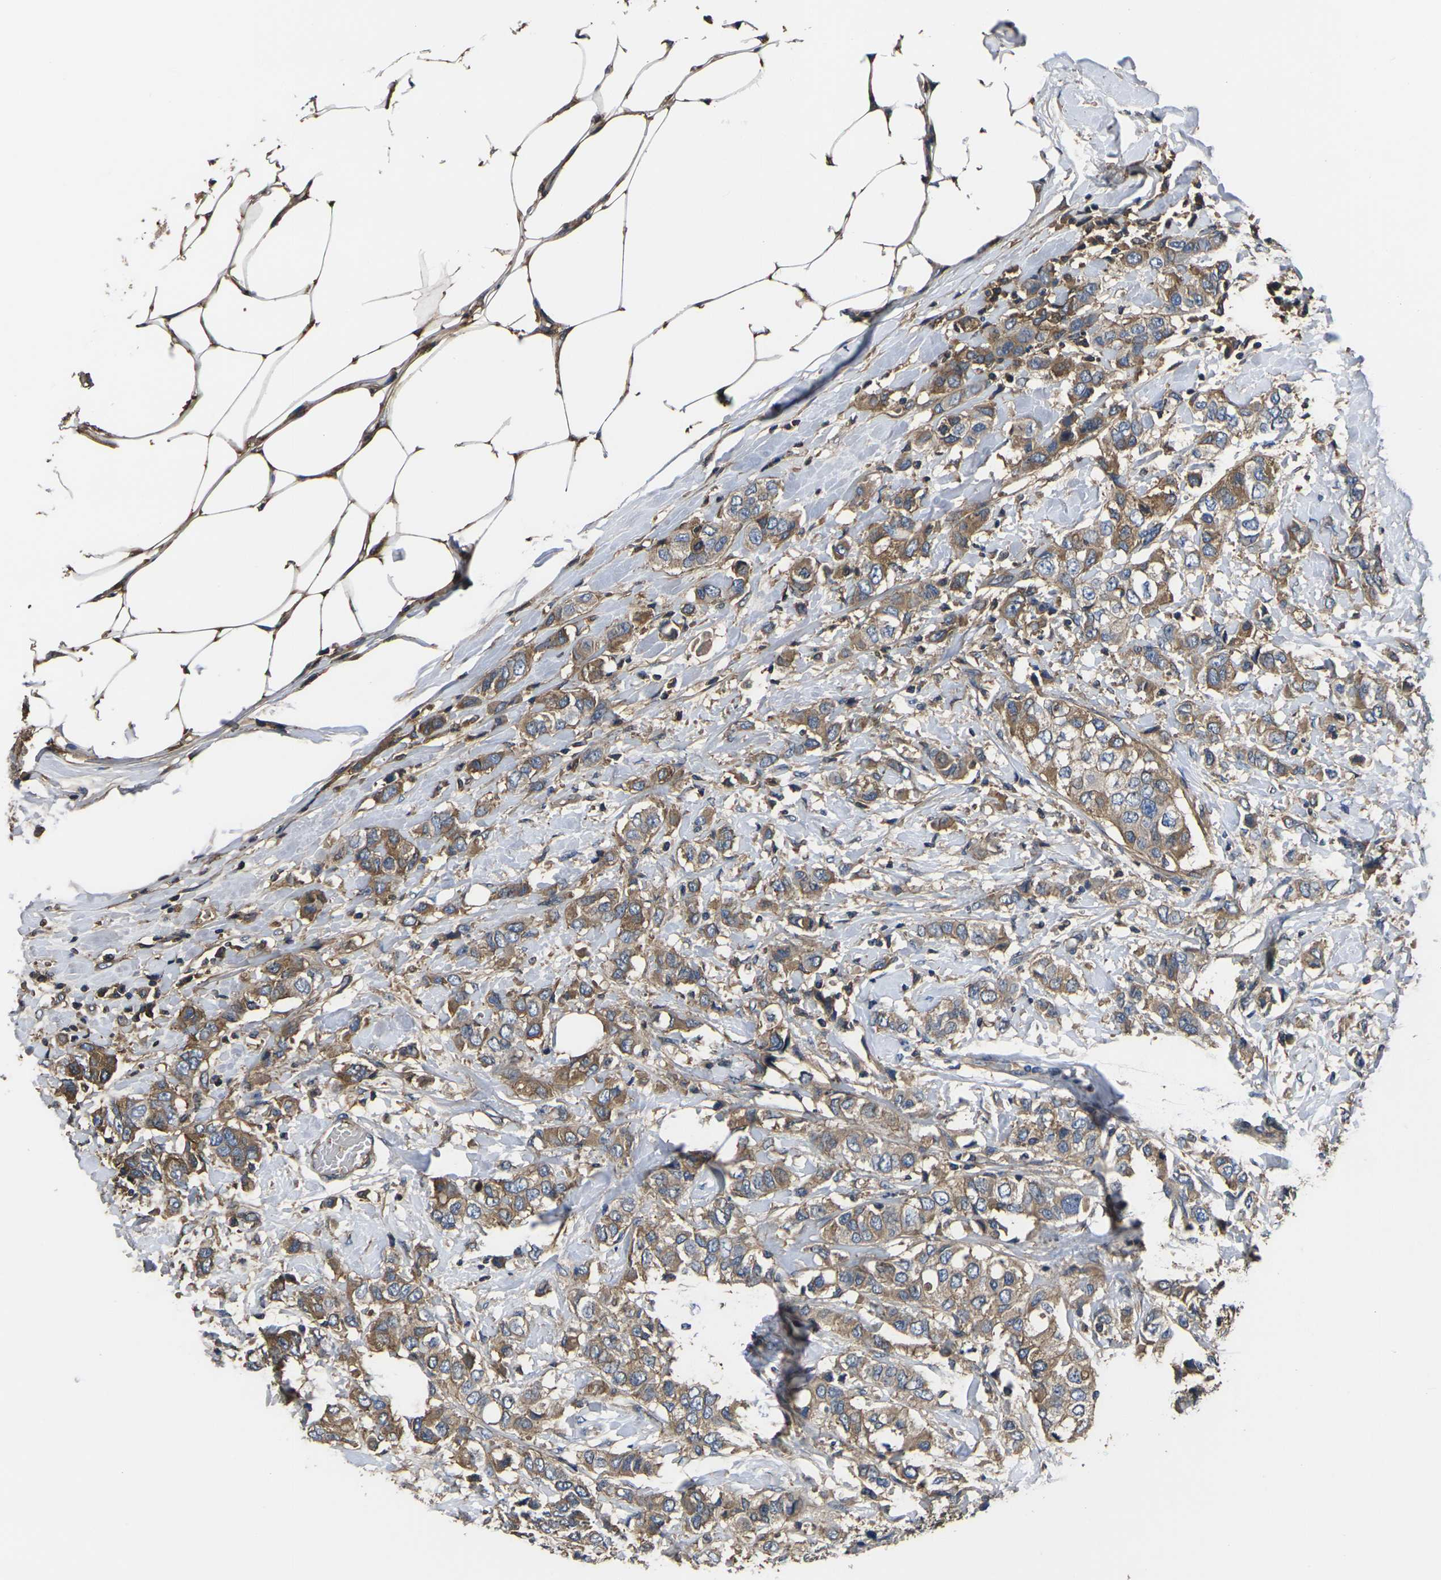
{"staining": {"intensity": "moderate", "quantity": ">75%", "location": "cytoplasmic/membranous"}, "tissue": "breast cancer", "cell_type": "Tumor cells", "image_type": "cancer", "snomed": [{"axis": "morphology", "description": "Duct carcinoma"}, {"axis": "topography", "description": "Breast"}], "caption": "Human breast invasive ductal carcinoma stained with a brown dye displays moderate cytoplasmic/membranous positive expression in about >75% of tumor cells.", "gene": "HSPG2", "patient": {"sex": "female", "age": 50}}